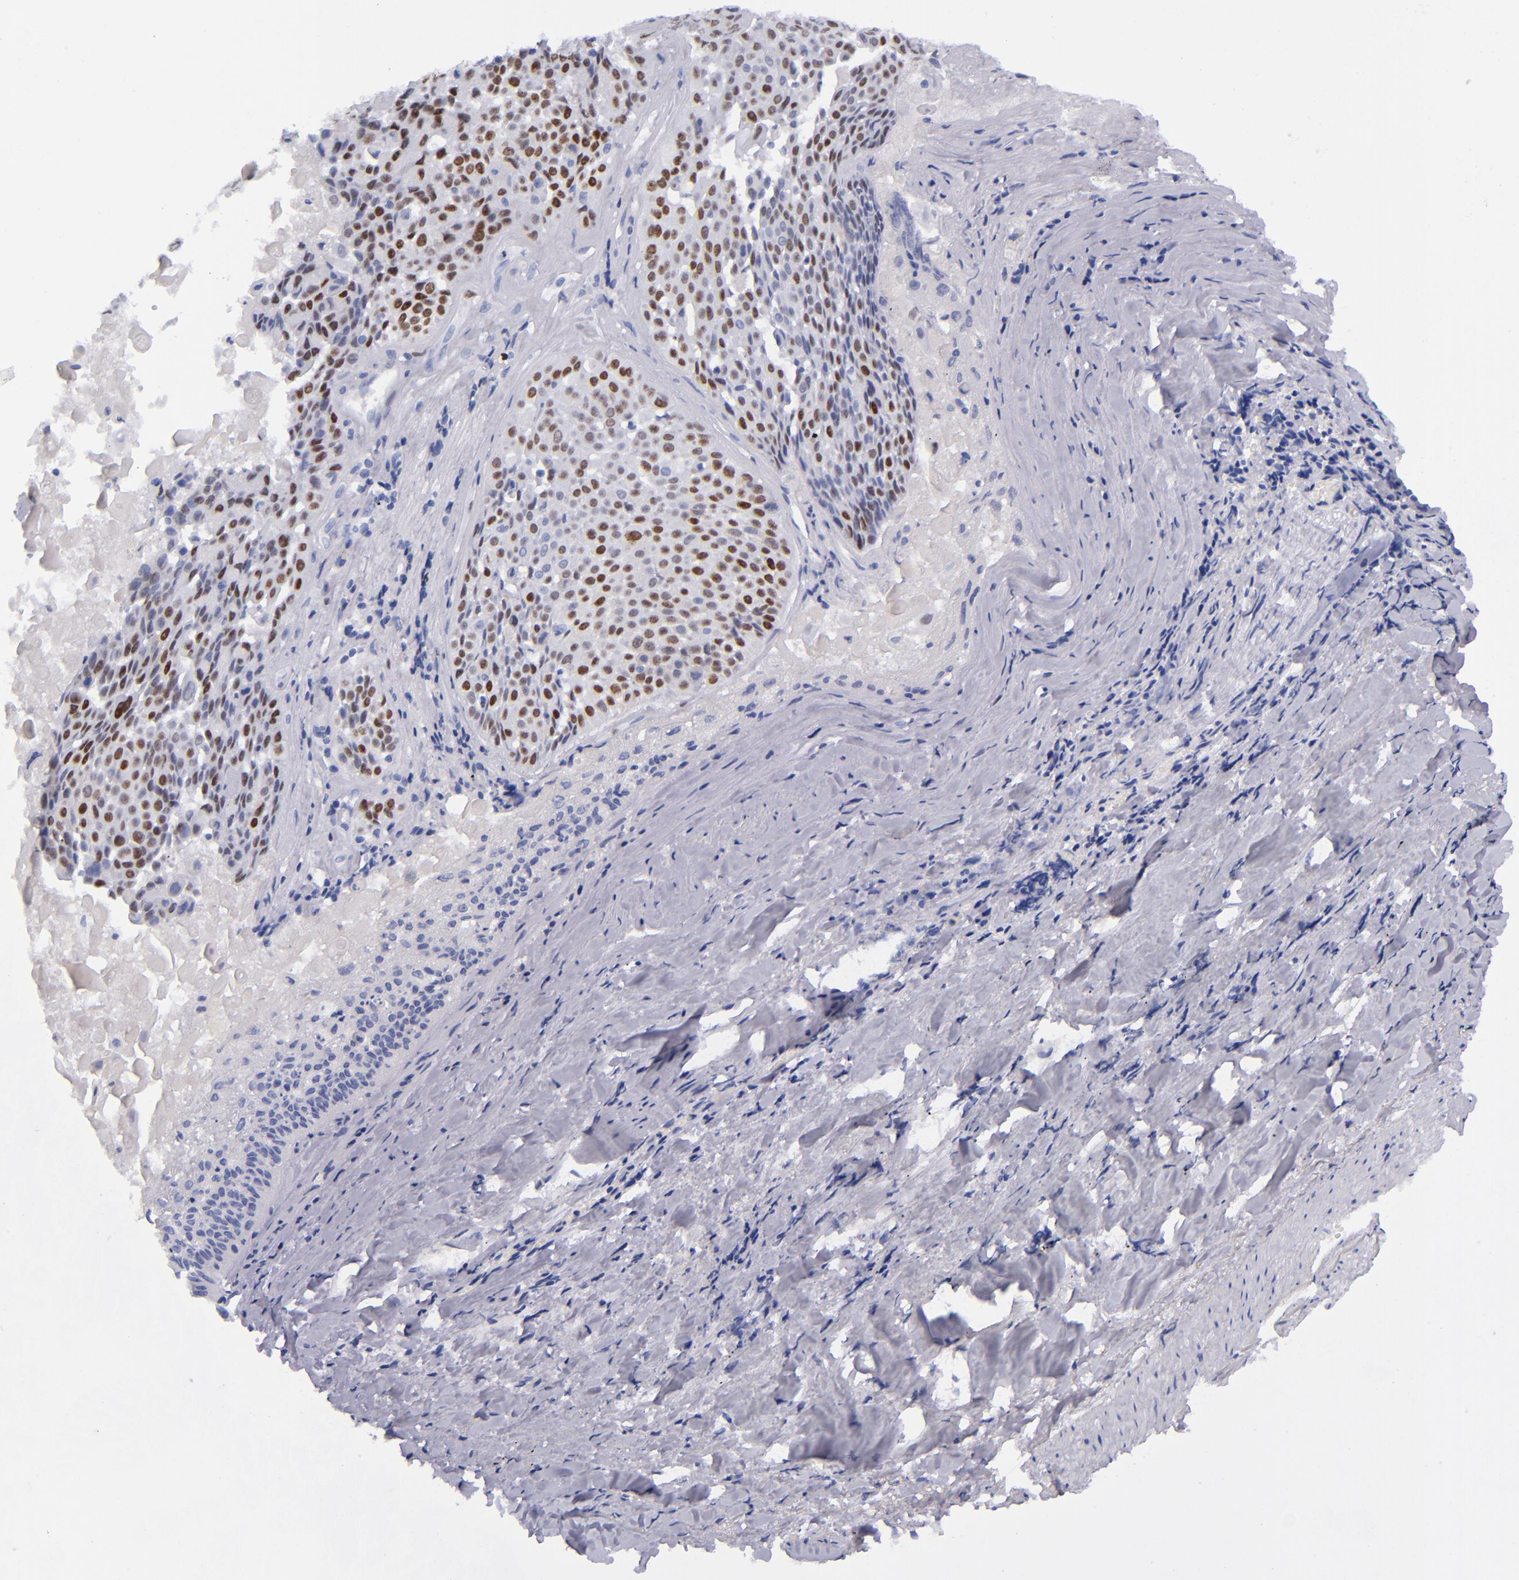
{"staining": {"intensity": "moderate", "quantity": "25%-75%", "location": "nuclear"}, "tissue": "lung cancer", "cell_type": "Tumor cells", "image_type": "cancer", "snomed": [{"axis": "morphology", "description": "Adenocarcinoma, NOS"}, {"axis": "topography", "description": "Lung"}], "caption": "This is an image of immunohistochemistry staining of adenocarcinoma (lung), which shows moderate staining in the nuclear of tumor cells.", "gene": "MCM7", "patient": {"sex": "male", "age": 60}}